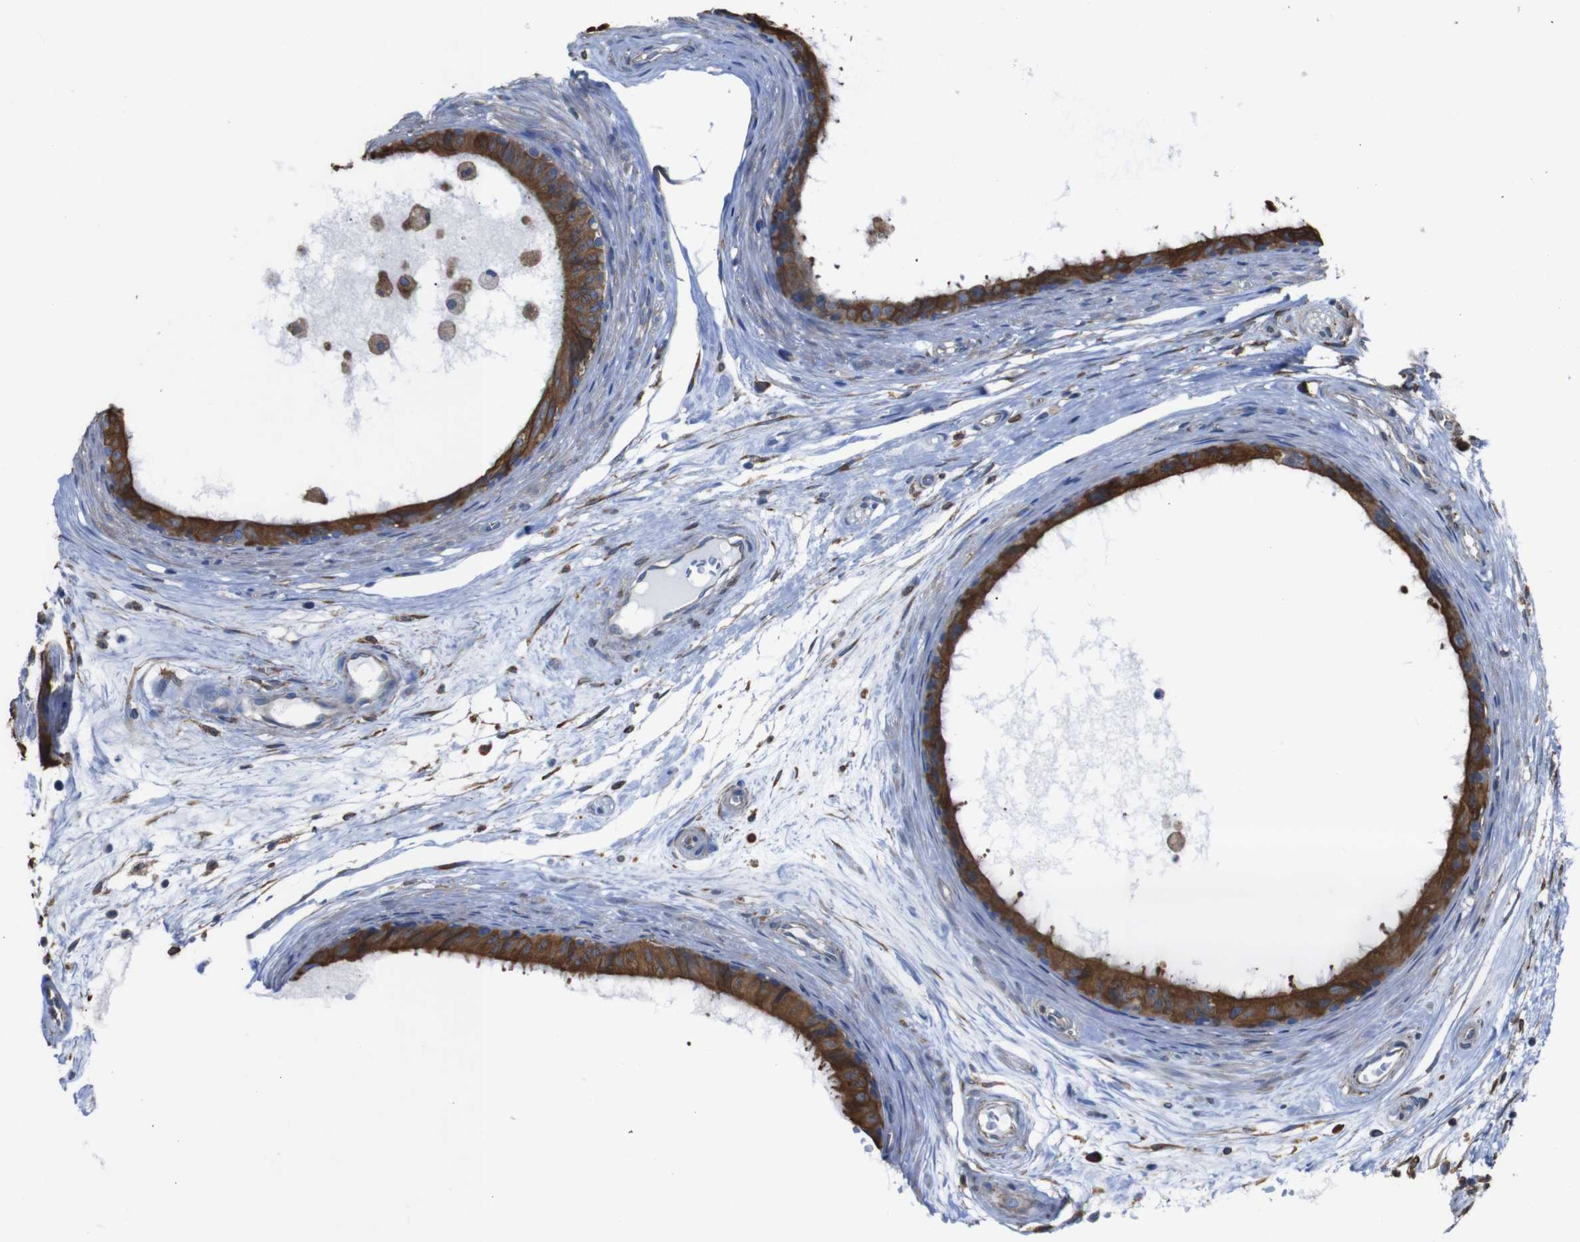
{"staining": {"intensity": "moderate", "quantity": ">75%", "location": "cytoplasmic/membranous"}, "tissue": "epididymis", "cell_type": "Glandular cells", "image_type": "normal", "snomed": [{"axis": "morphology", "description": "Normal tissue, NOS"}, {"axis": "morphology", "description": "Inflammation, NOS"}, {"axis": "topography", "description": "Epididymis"}], "caption": "Protein staining reveals moderate cytoplasmic/membranous expression in about >75% of glandular cells in unremarkable epididymis.", "gene": "PPIB", "patient": {"sex": "male", "age": 85}}